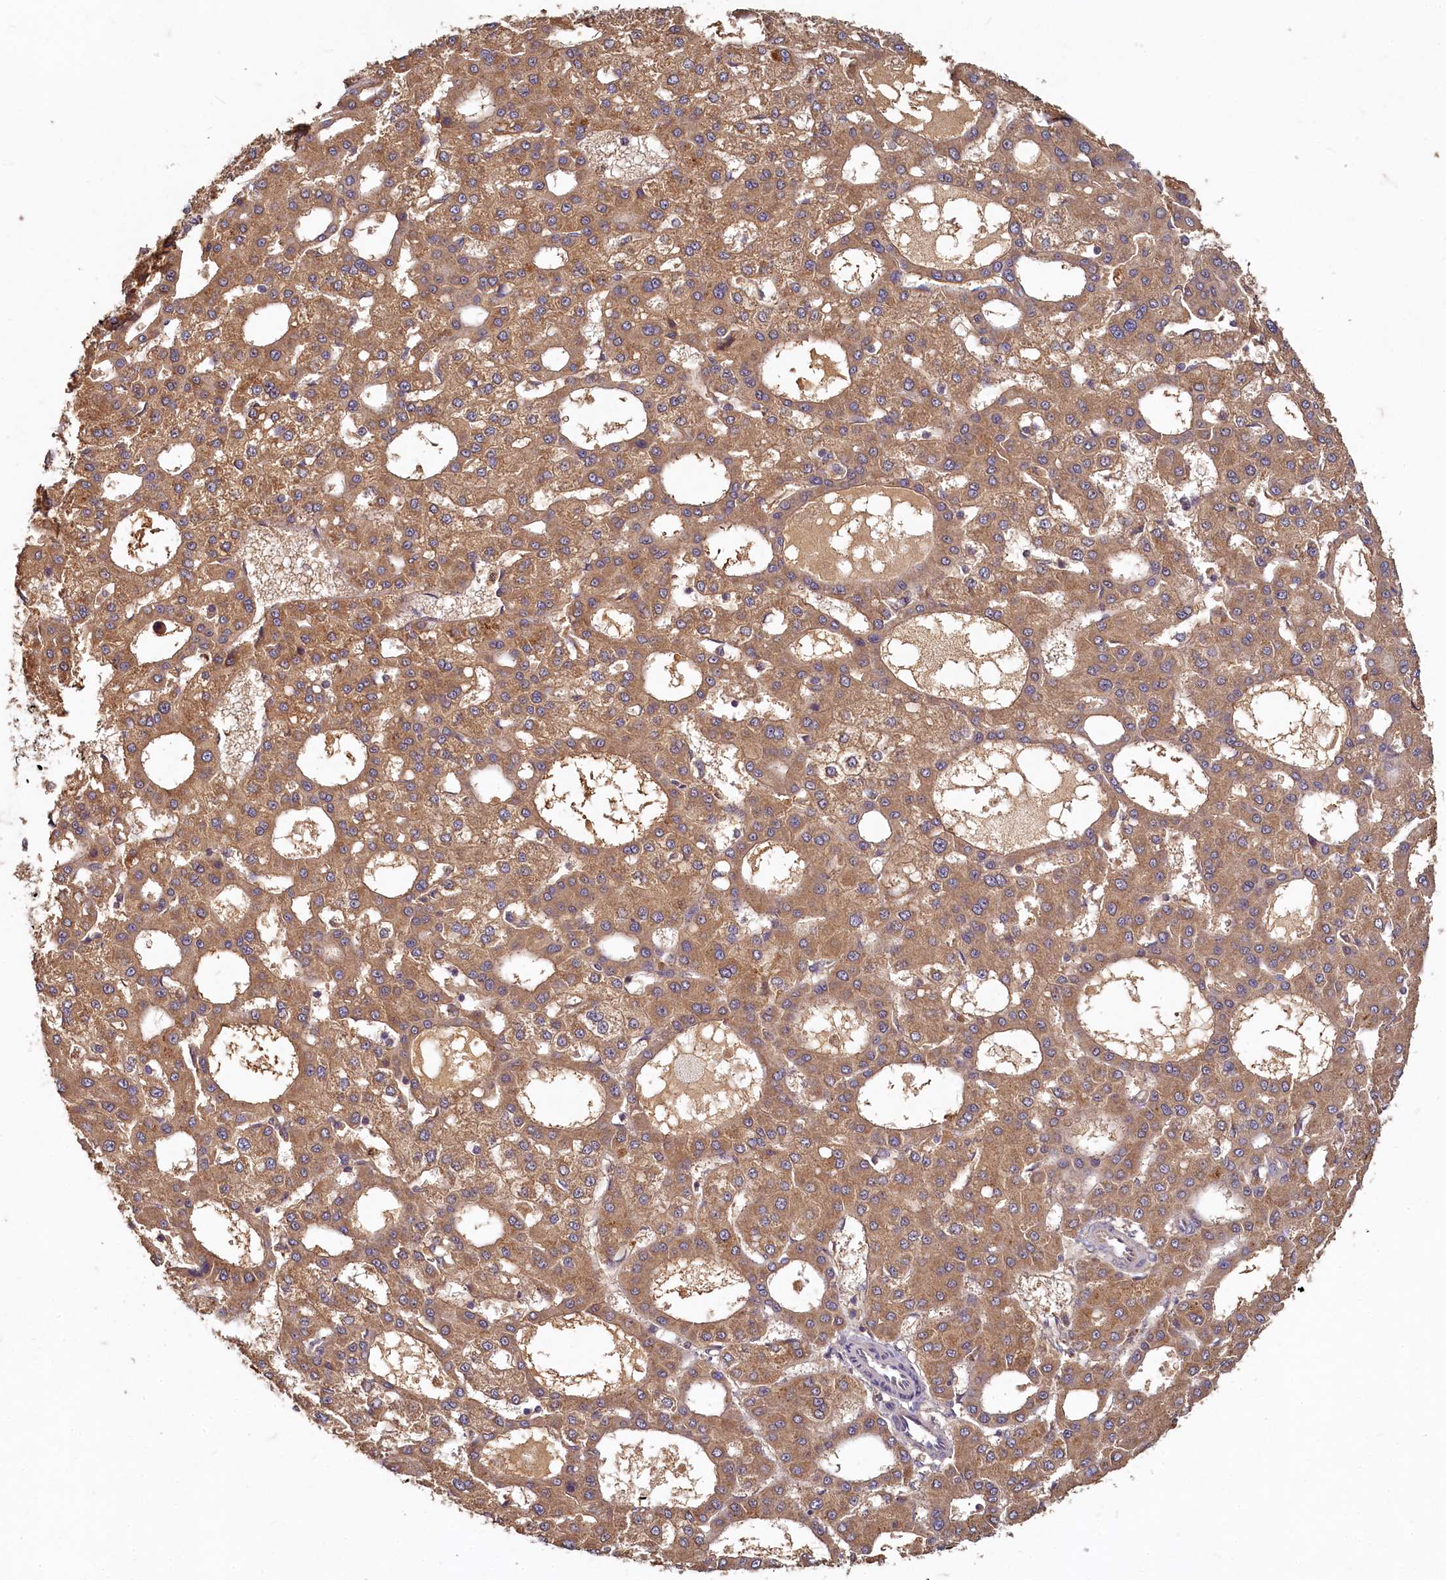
{"staining": {"intensity": "moderate", "quantity": ">75%", "location": "cytoplasmic/membranous"}, "tissue": "liver cancer", "cell_type": "Tumor cells", "image_type": "cancer", "snomed": [{"axis": "morphology", "description": "Carcinoma, Hepatocellular, NOS"}, {"axis": "topography", "description": "Liver"}], "caption": "Moderate cytoplasmic/membranous positivity is appreciated in about >75% of tumor cells in hepatocellular carcinoma (liver).", "gene": "HERC3", "patient": {"sex": "male", "age": 47}}